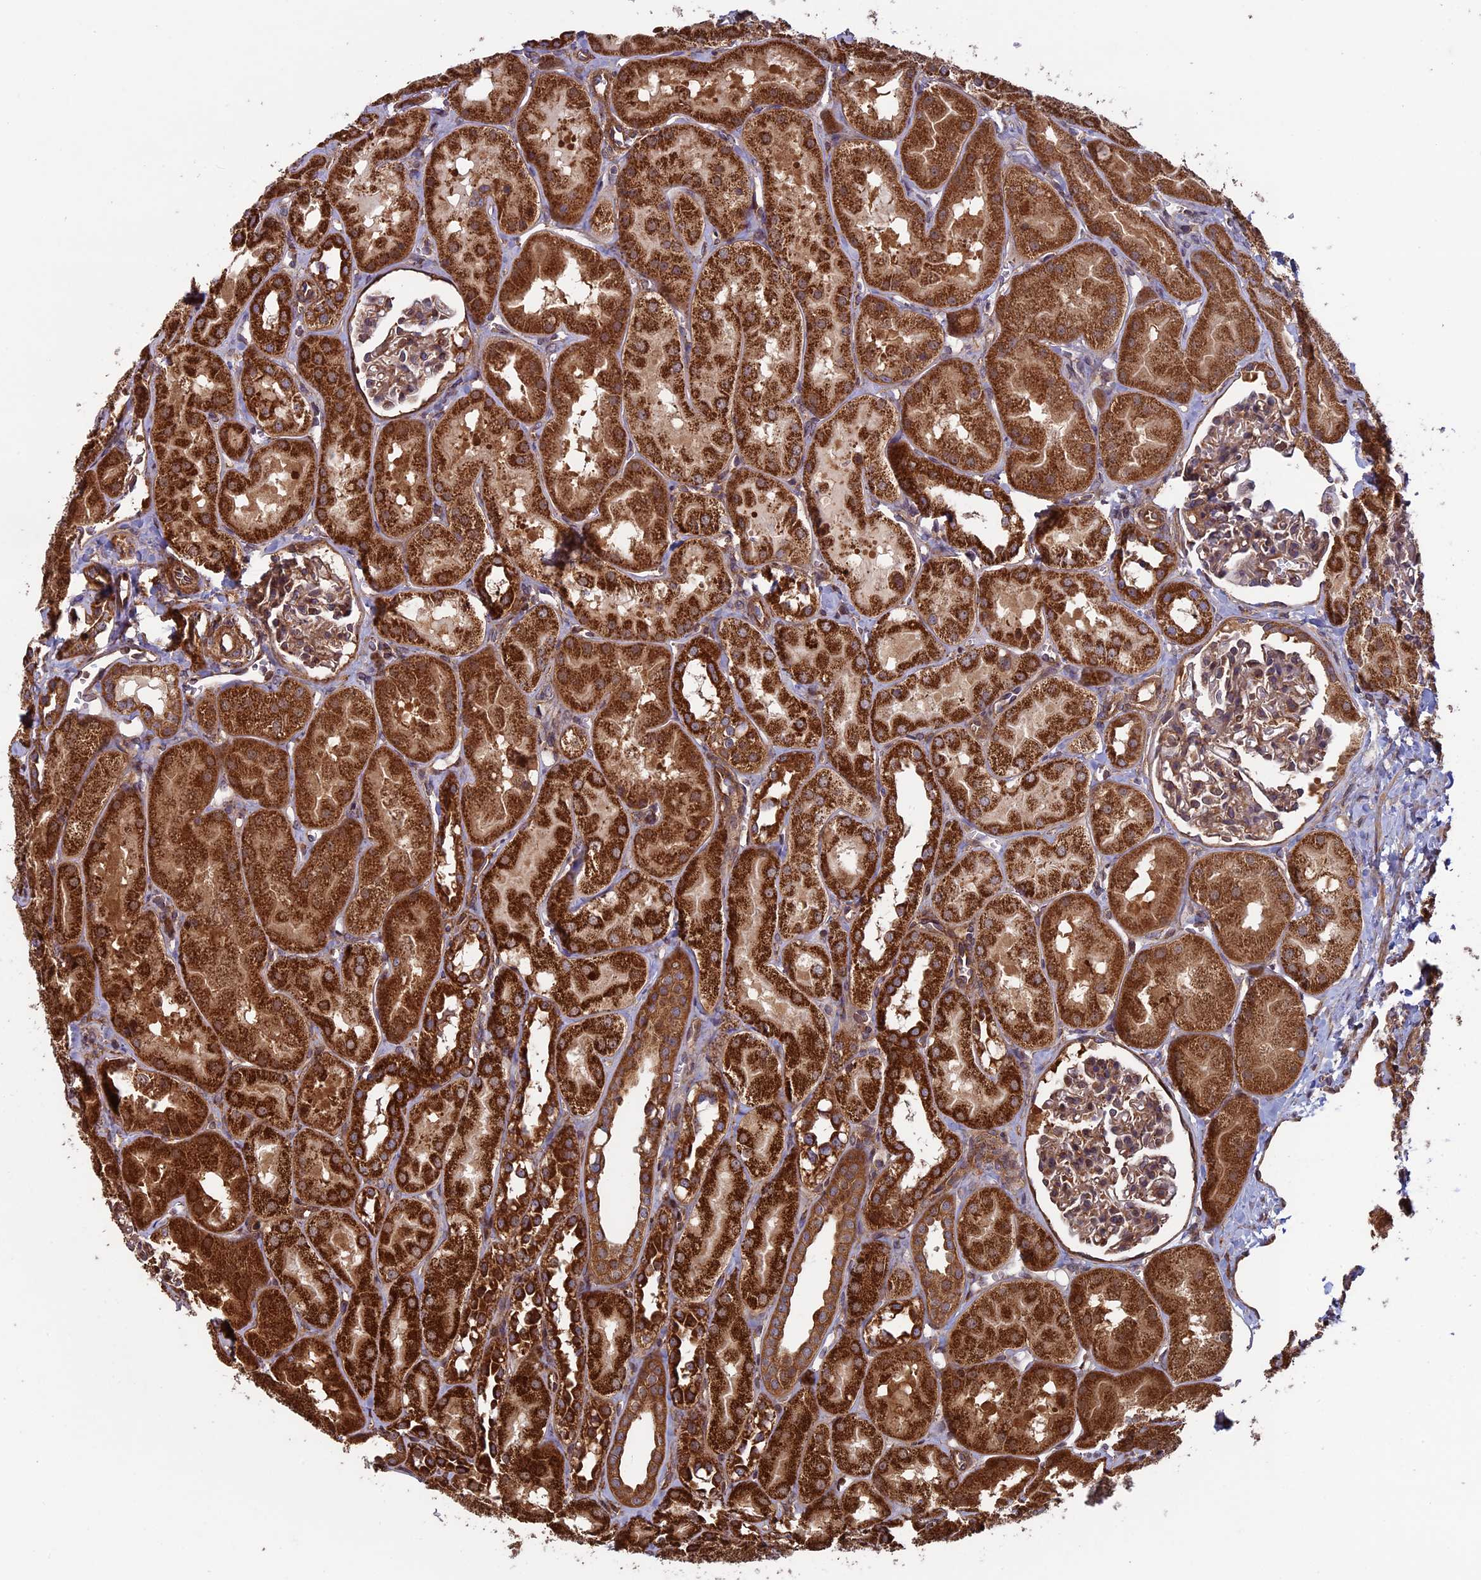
{"staining": {"intensity": "moderate", "quantity": ">75%", "location": "cytoplasmic/membranous"}, "tissue": "kidney", "cell_type": "Cells in glomeruli", "image_type": "normal", "snomed": [{"axis": "morphology", "description": "Normal tissue, NOS"}, {"axis": "topography", "description": "Kidney"}, {"axis": "topography", "description": "Urinary bladder"}], "caption": "Approximately >75% of cells in glomeruli in normal human kidney reveal moderate cytoplasmic/membranous protein positivity as visualized by brown immunohistochemical staining.", "gene": "CCDC8", "patient": {"sex": "male", "age": 16}}